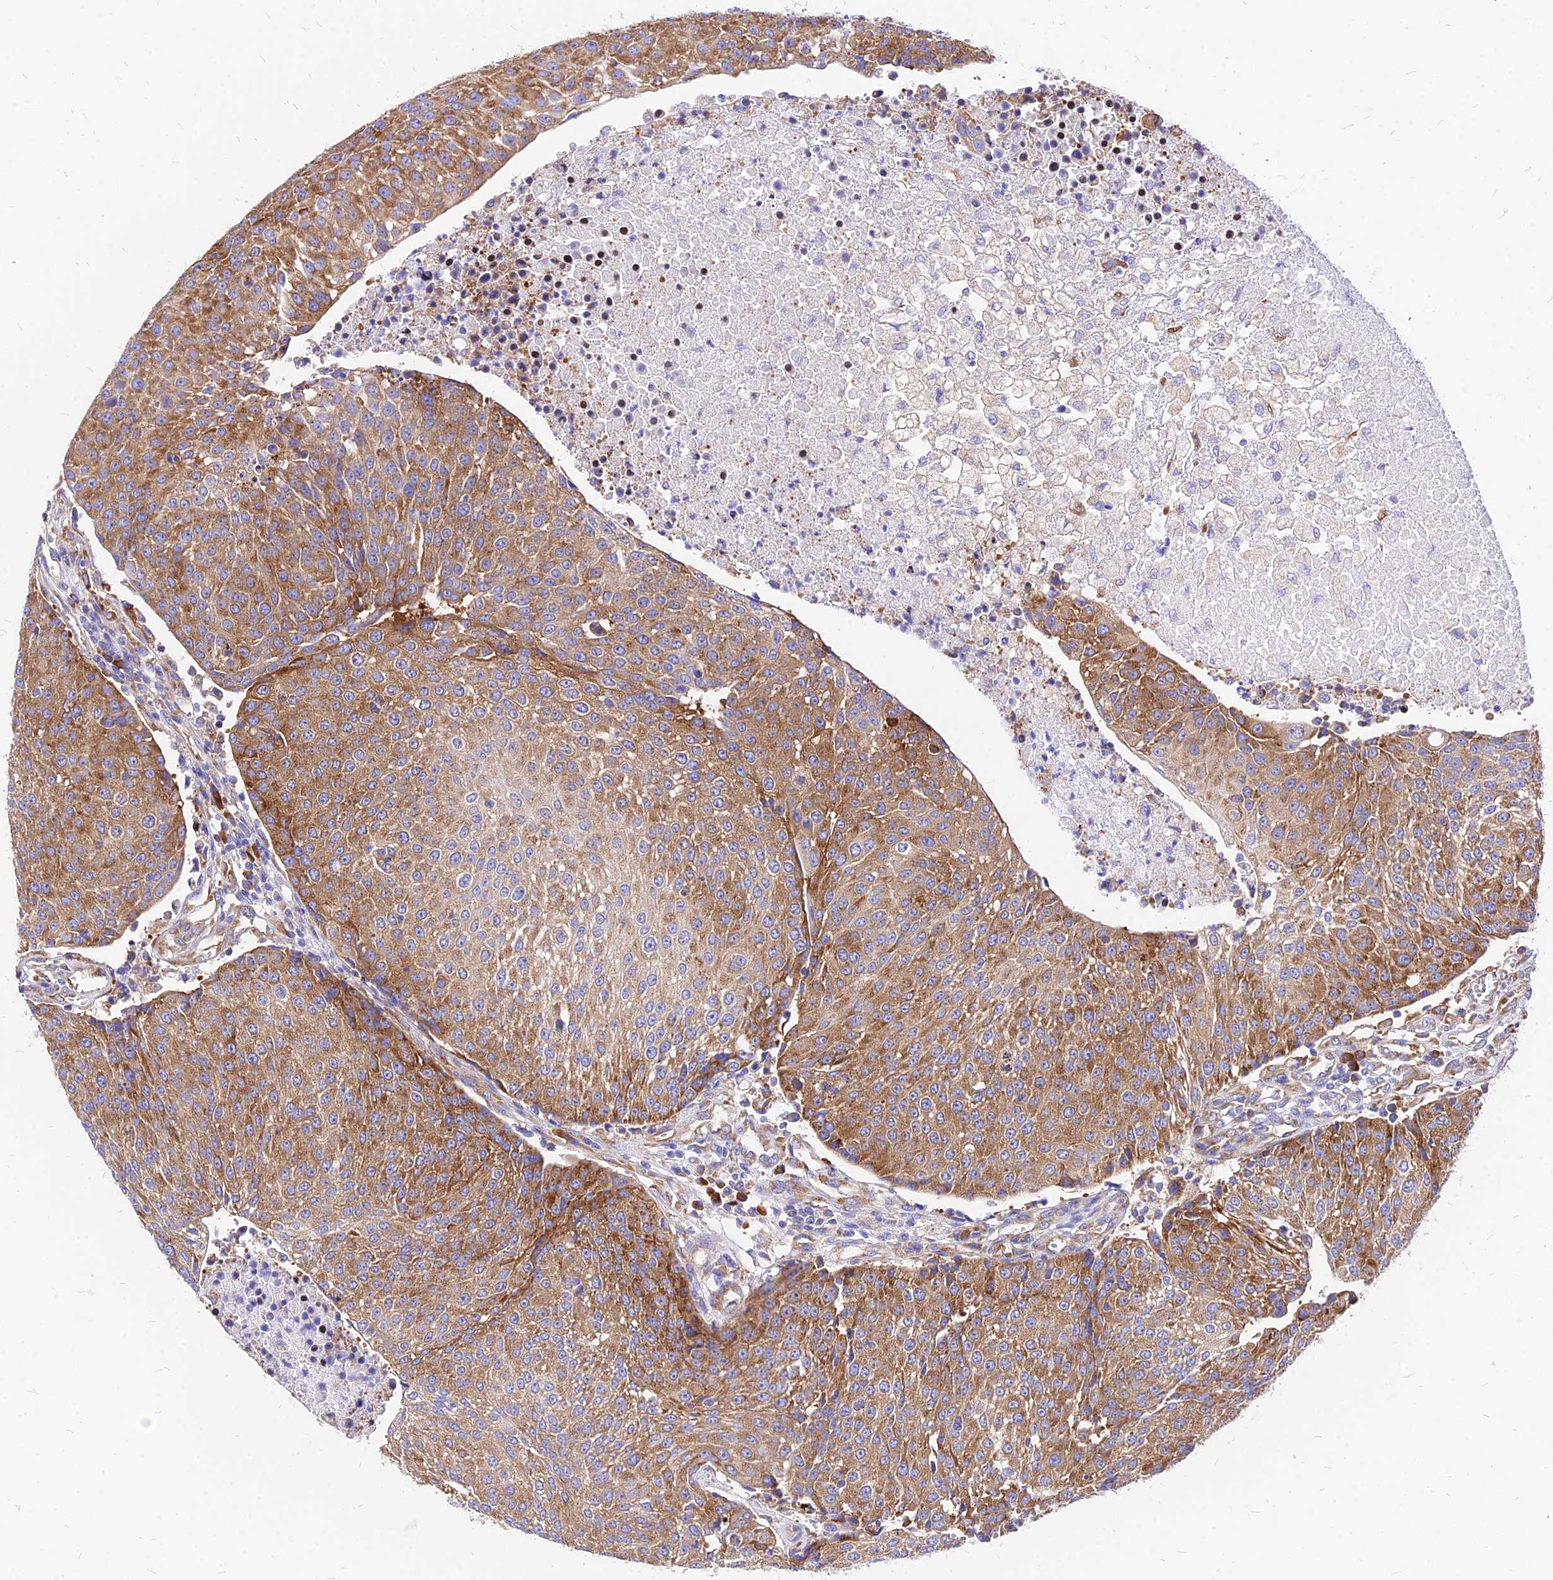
{"staining": {"intensity": "moderate", "quantity": ">75%", "location": "cytoplasmic/membranous"}, "tissue": "urothelial cancer", "cell_type": "Tumor cells", "image_type": "cancer", "snomed": [{"axis": "morphology", "description": "Urothelial carcinoma, High grade"}, {"axis": "topography", "description": "Urinary bladder"}], "caption": "Human urothelial carcinoma (high-grade) stained for a protein (brown) exhibits moderate cytoplasmic/membranous positive positivity in about >75% of tumor cells.", "gene": "RPL19", "patient": {"sex": "female", "age": 85}}